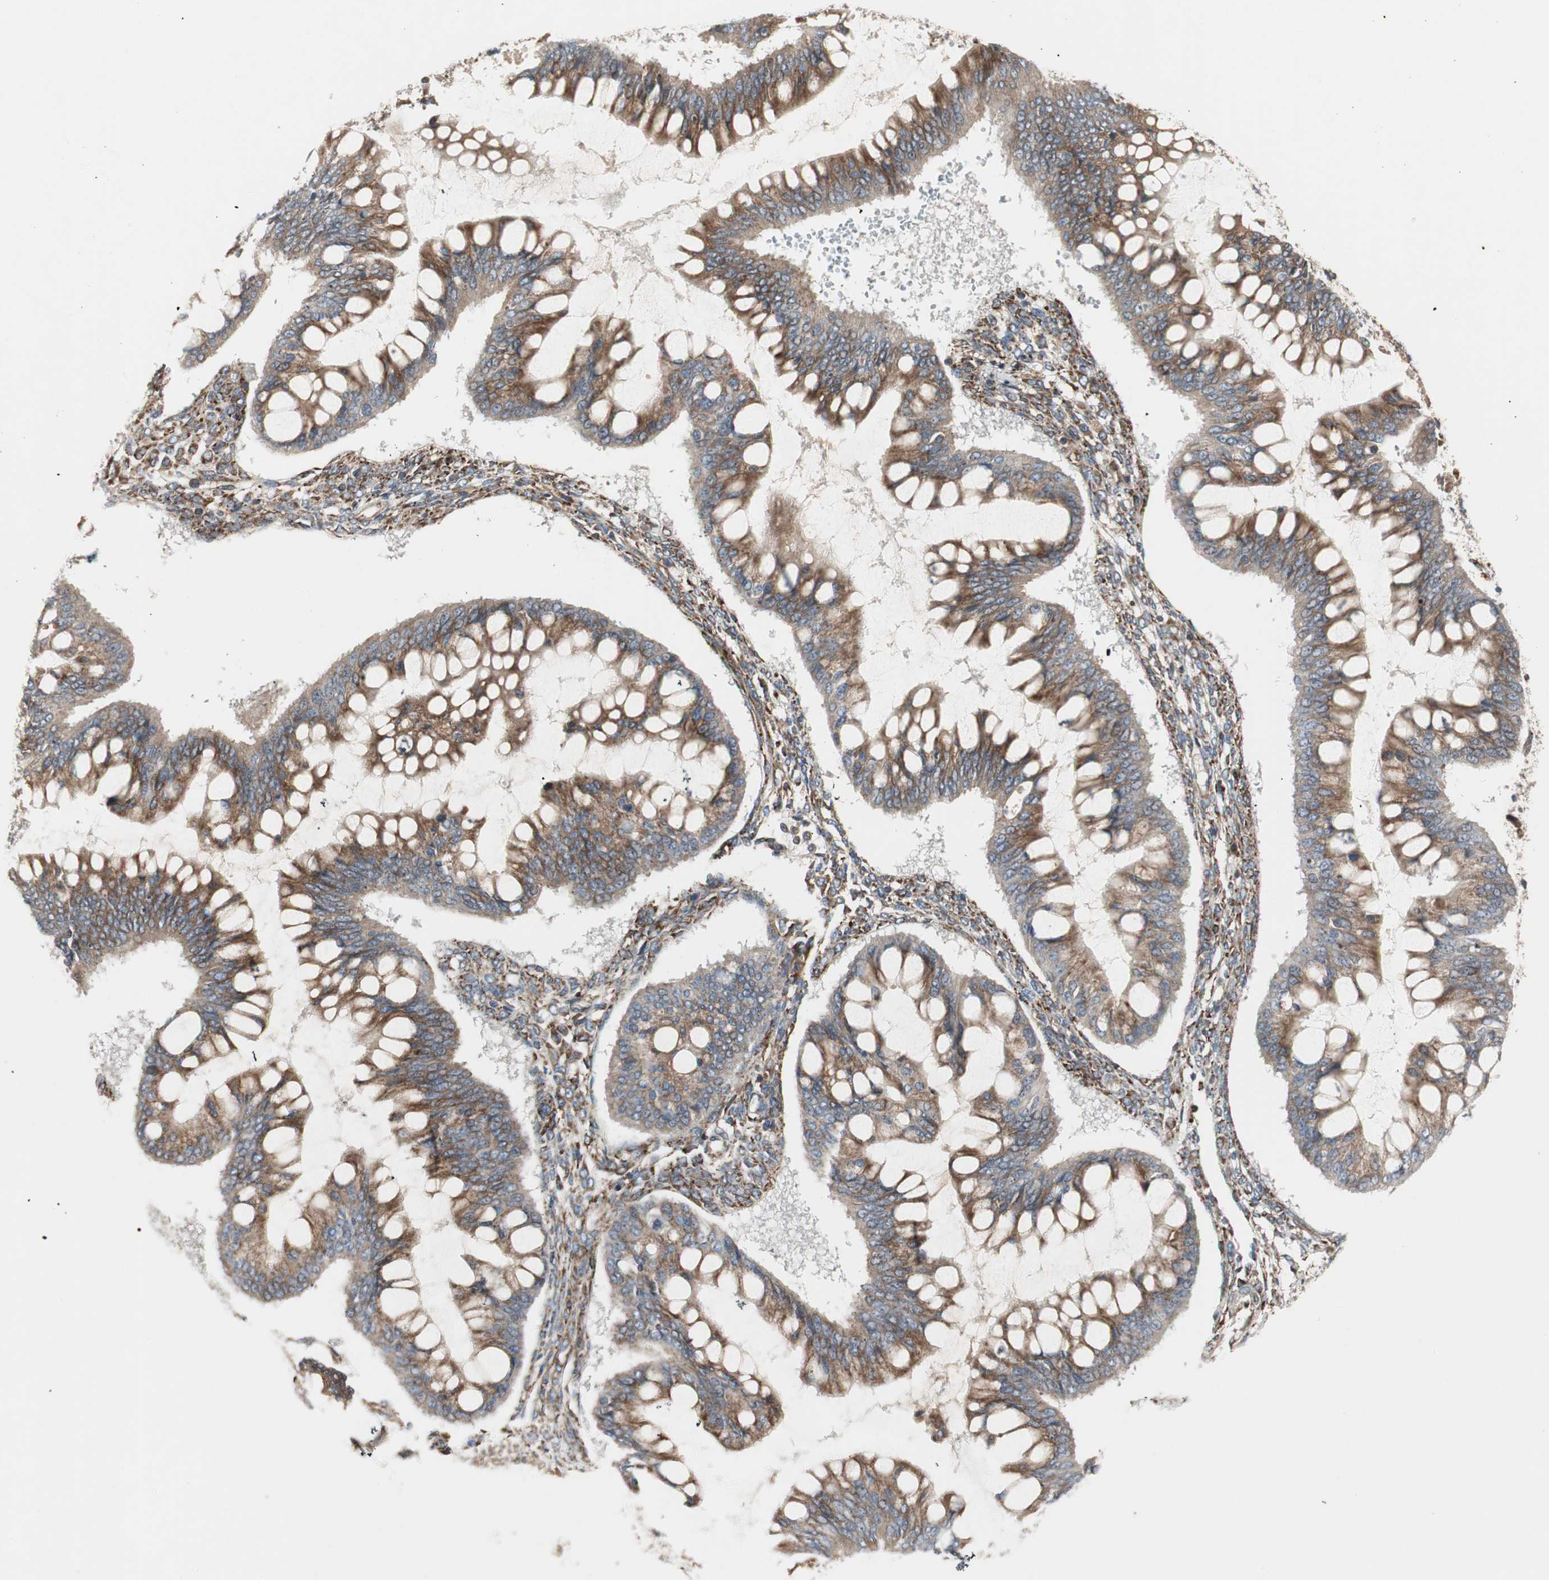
{"staining": {"intensity": "moderate", "quantity": ">75%", "location": "cytoplasmic/membranous"}, "tissue": "ovarian cancer", "cell_type": "Tumor cells", "image_type": "cancer", "snomed": [{"axis": "morphology", "description": "Cystadenocarcinoma, mucinous, NOS"}, {"axis": "topography", "description": "Ovary"}], "caption": "Protein expression by IHC exhibits moderate cytoplasmic/membranous staining in approximately >75% of tumor cells in ovarian cancer (mucinous cystadenocarcinoma).", "gene": "H6PD", "patient": {"sex": "female", "age": 73}}